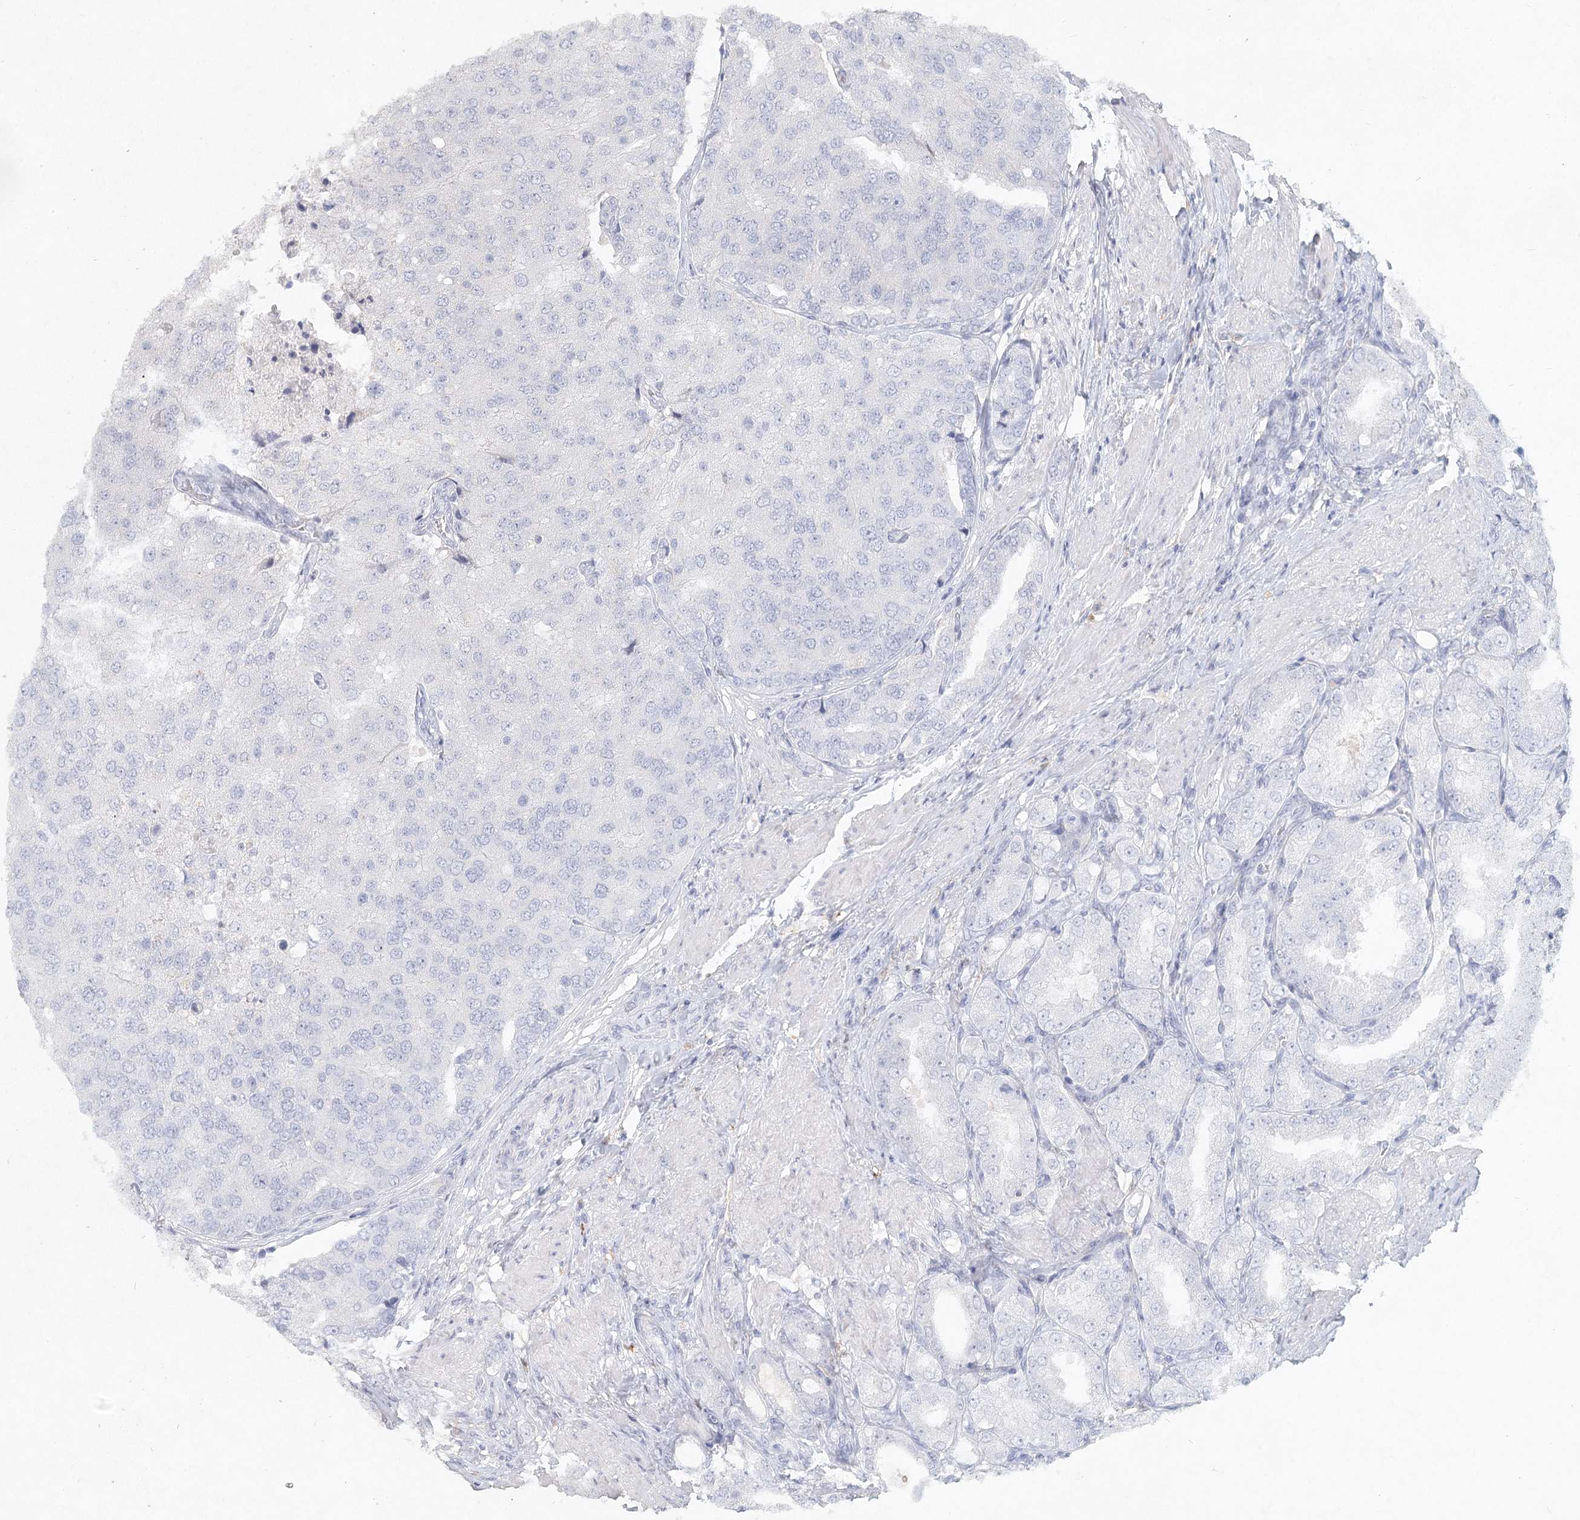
{"staining": {"intensity": "negative", "quantity": "none", "location": "none"}, "tissue": "prostate cancer", "cell_type": "Tumor cells", "image_type": "cancer", "snomed": [{"axis": "morphology", "description": "Adenocarcinoma, High grade"}, {"axis": "topography", "description": "Prostate"}], "caption": "The micrograph reveals no staining of tumor cells in high-grade adenocarcinoma (prostate).", "gene": "ARSI", "patient": {"sex": "male", "age": 50}}